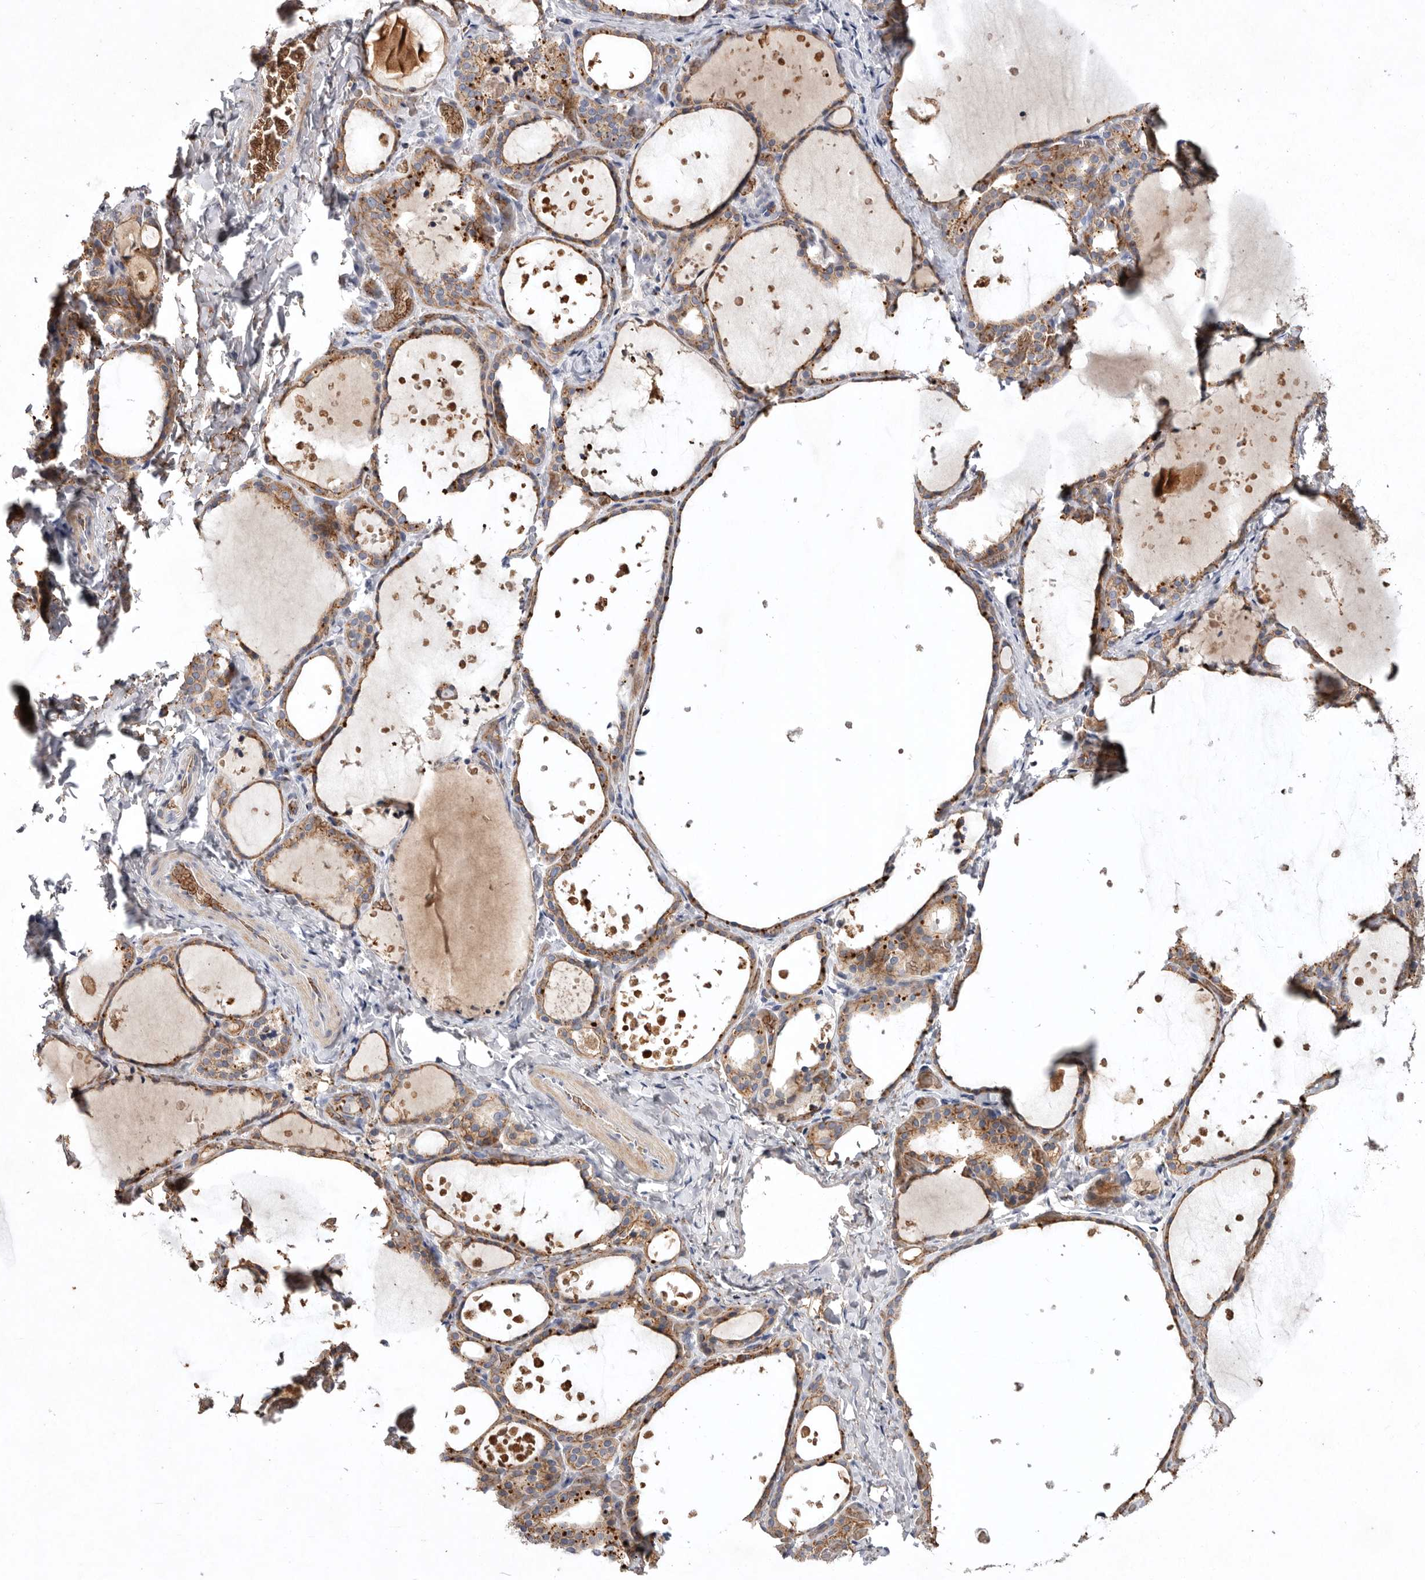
{"staining": {"intensity": "moderate", "quantity": ">75%", "location": "cytoplasmic/membranous"}, "tissue": "thyroid gland", "cell_type": "Glandular cells", "image_type": "normal", "snomed": [{"axis": "morphology", "description": "Normal tissue, NOS"}, {"axis": "topography", "description": "Thyroid gland"}], "caption": "A histopathology image showing moderate cytoplasmic/membranous expression in approximately >75% of glandular cells in unremarkable thyroid gland, as visualized by brown immunohistochemical staining.", "gene": "TNFSF14", "patient": {"sex": "female", "age": 44}}